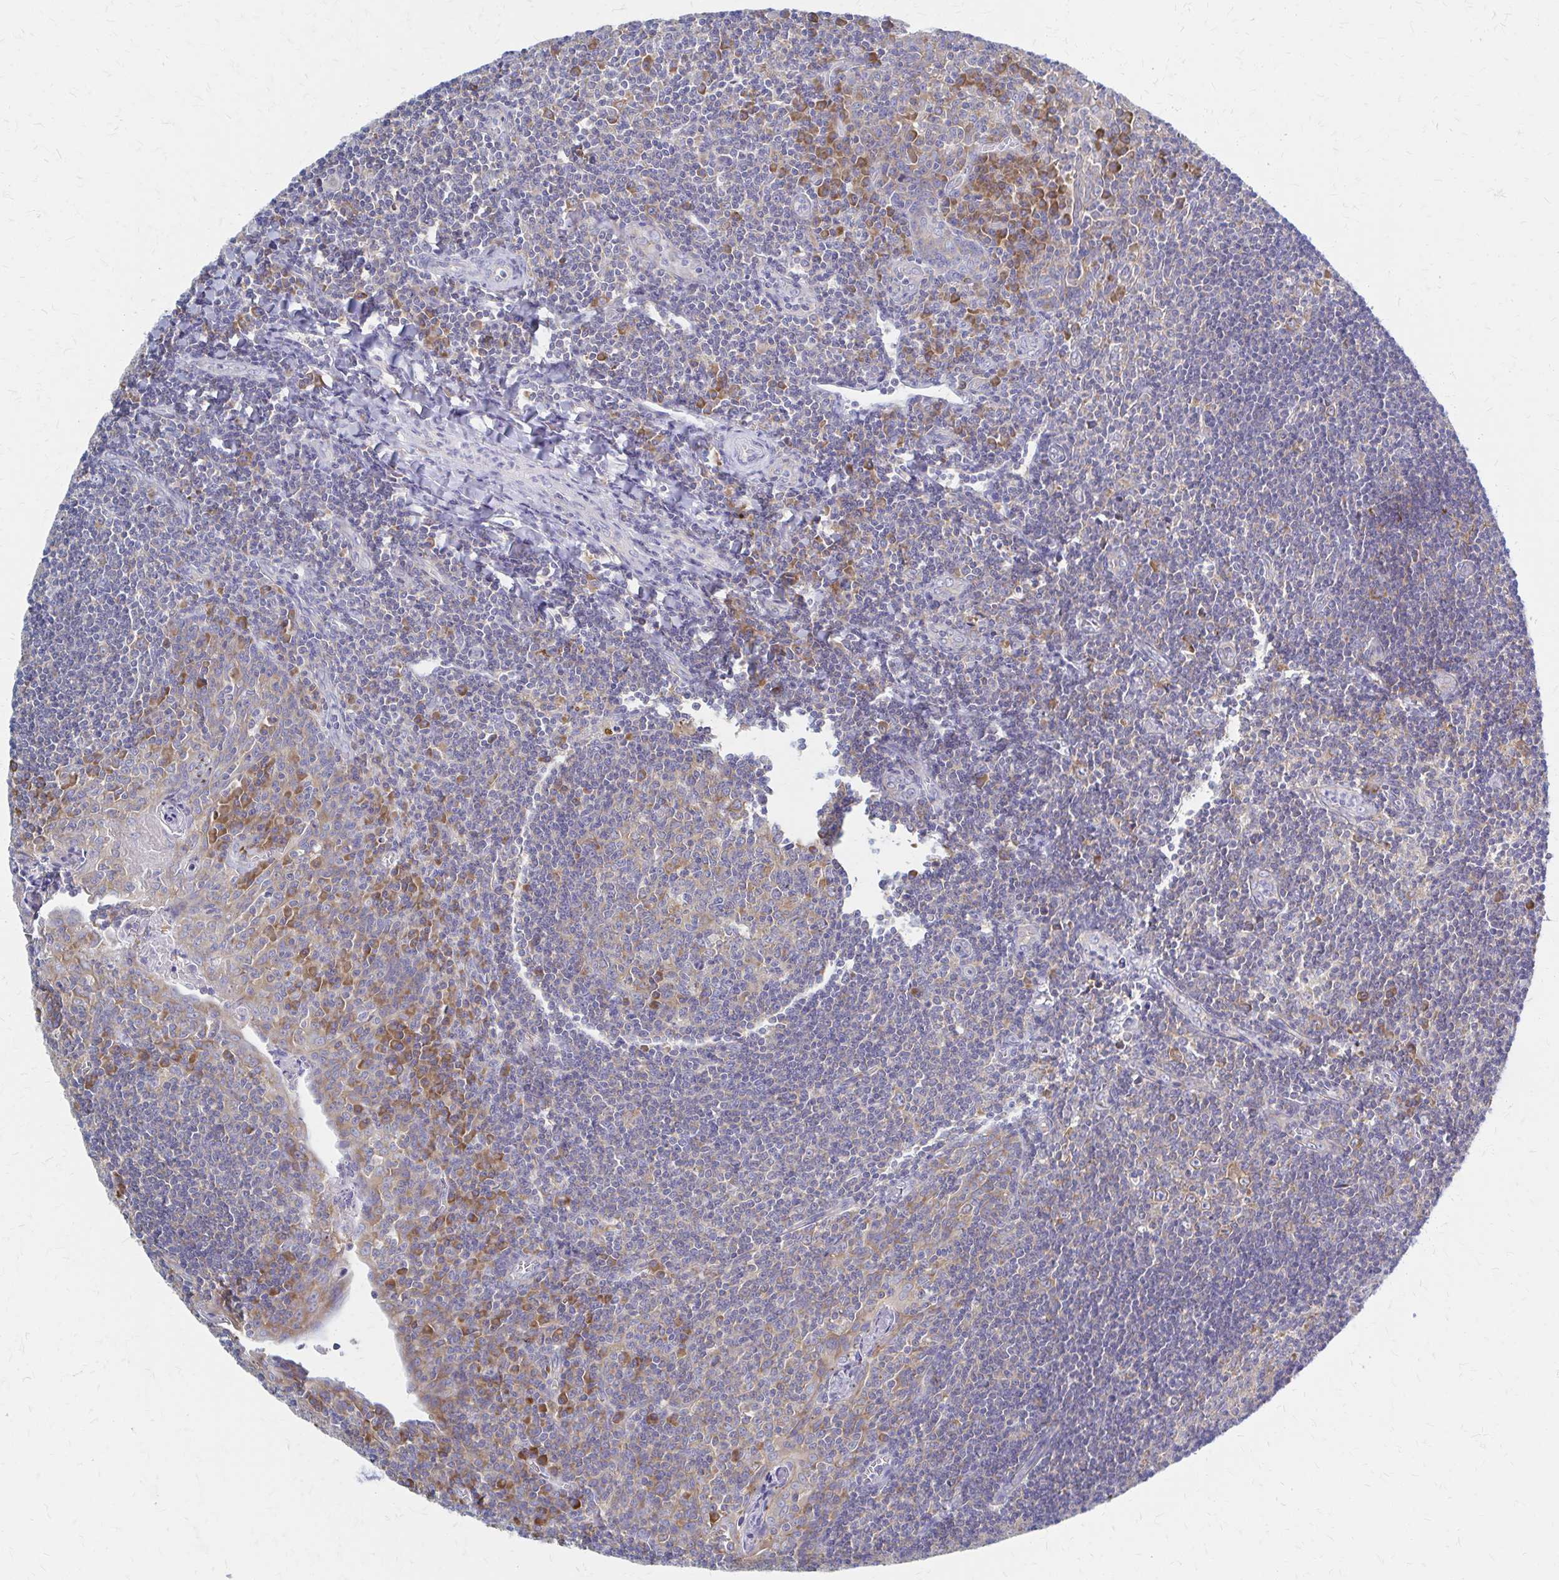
{"staining": {"intensity": "moderate", "quantity": "25%-75%", "location": "cytoplasmic/membranous"}, "tissue": "tonsil", "cell_type": "Germinal center cells", "image_type": "normal", "snomed": [{"axis": "morphology", "description": "Normal tissue, NOS"}, {"axis": "morphology", "description": "Inflammation, NOS"}, {"axis": "topography", "description": "Tonsil"}], "caption": "The image shows immunohistochemical staining of benign tonsil. There is moderate cytoplasmic/membranous staining is seen in approximately 25%-75% of germinal center cells. (brown staining indicates protein expression, while blue staining denotes nuclei).", "gene": "RPL27A", "patient": {"sex": "female", "age": 31}}